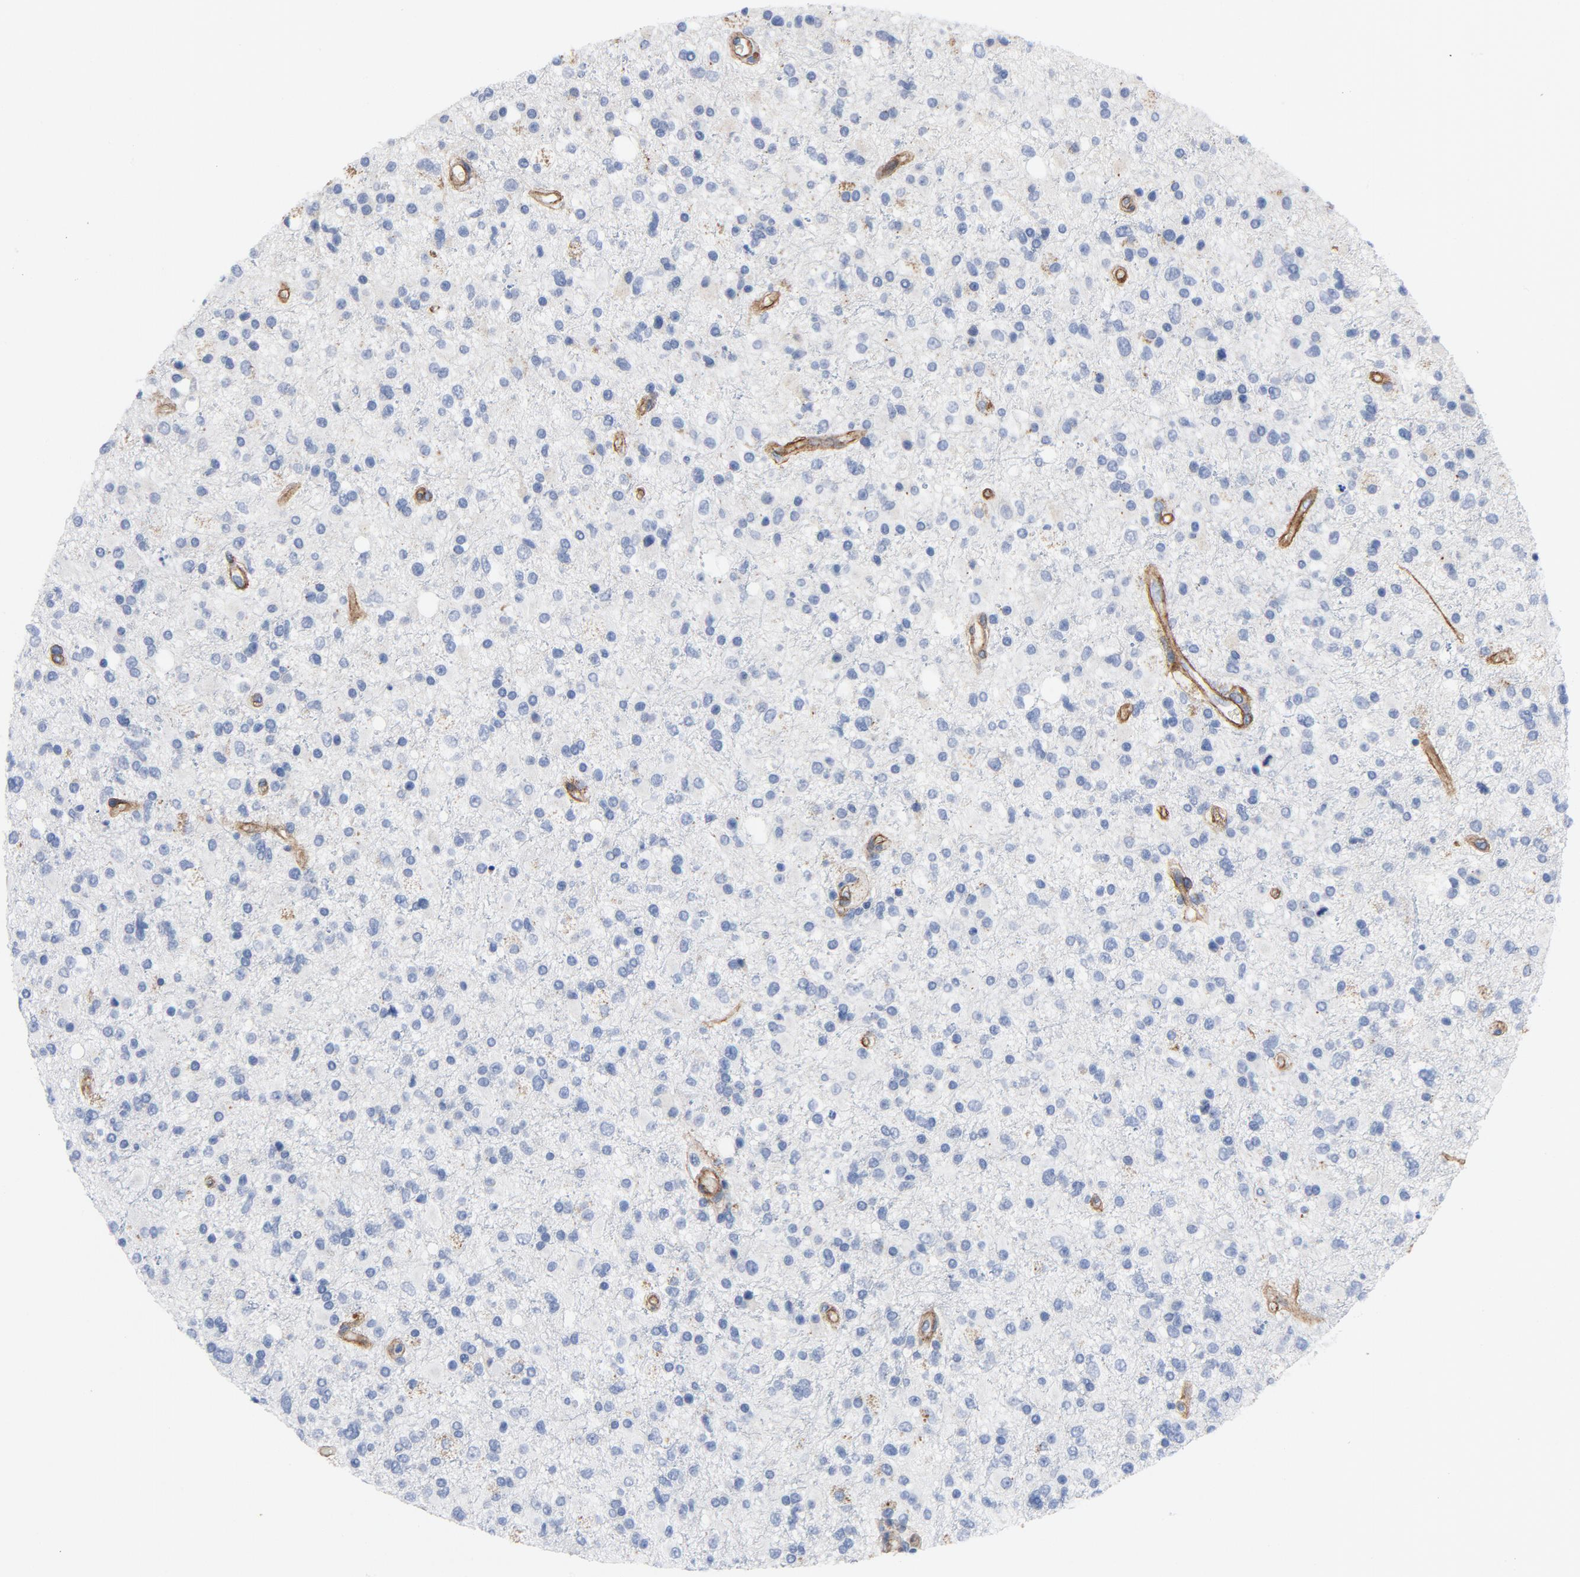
{"staining": {"intensity": "negative", "quantity": "none", "location": "none"}, "tissue": "glioma", "cell_type": "Tumor cells", "image_type": "cancer", "snomed": [{"axis": "morphology", "description": "Glioma, malignant, High grade"}, {"axis": "topography", "description": "Brain"}], "caption": "Immunohistochemistry micrograph of neoplastic tissue: human glioma stained with DAB exhibits no significant protein expression in tumor cells.", "gene": "LAMC1", "patient": {"sex": "male", "age": 33}}